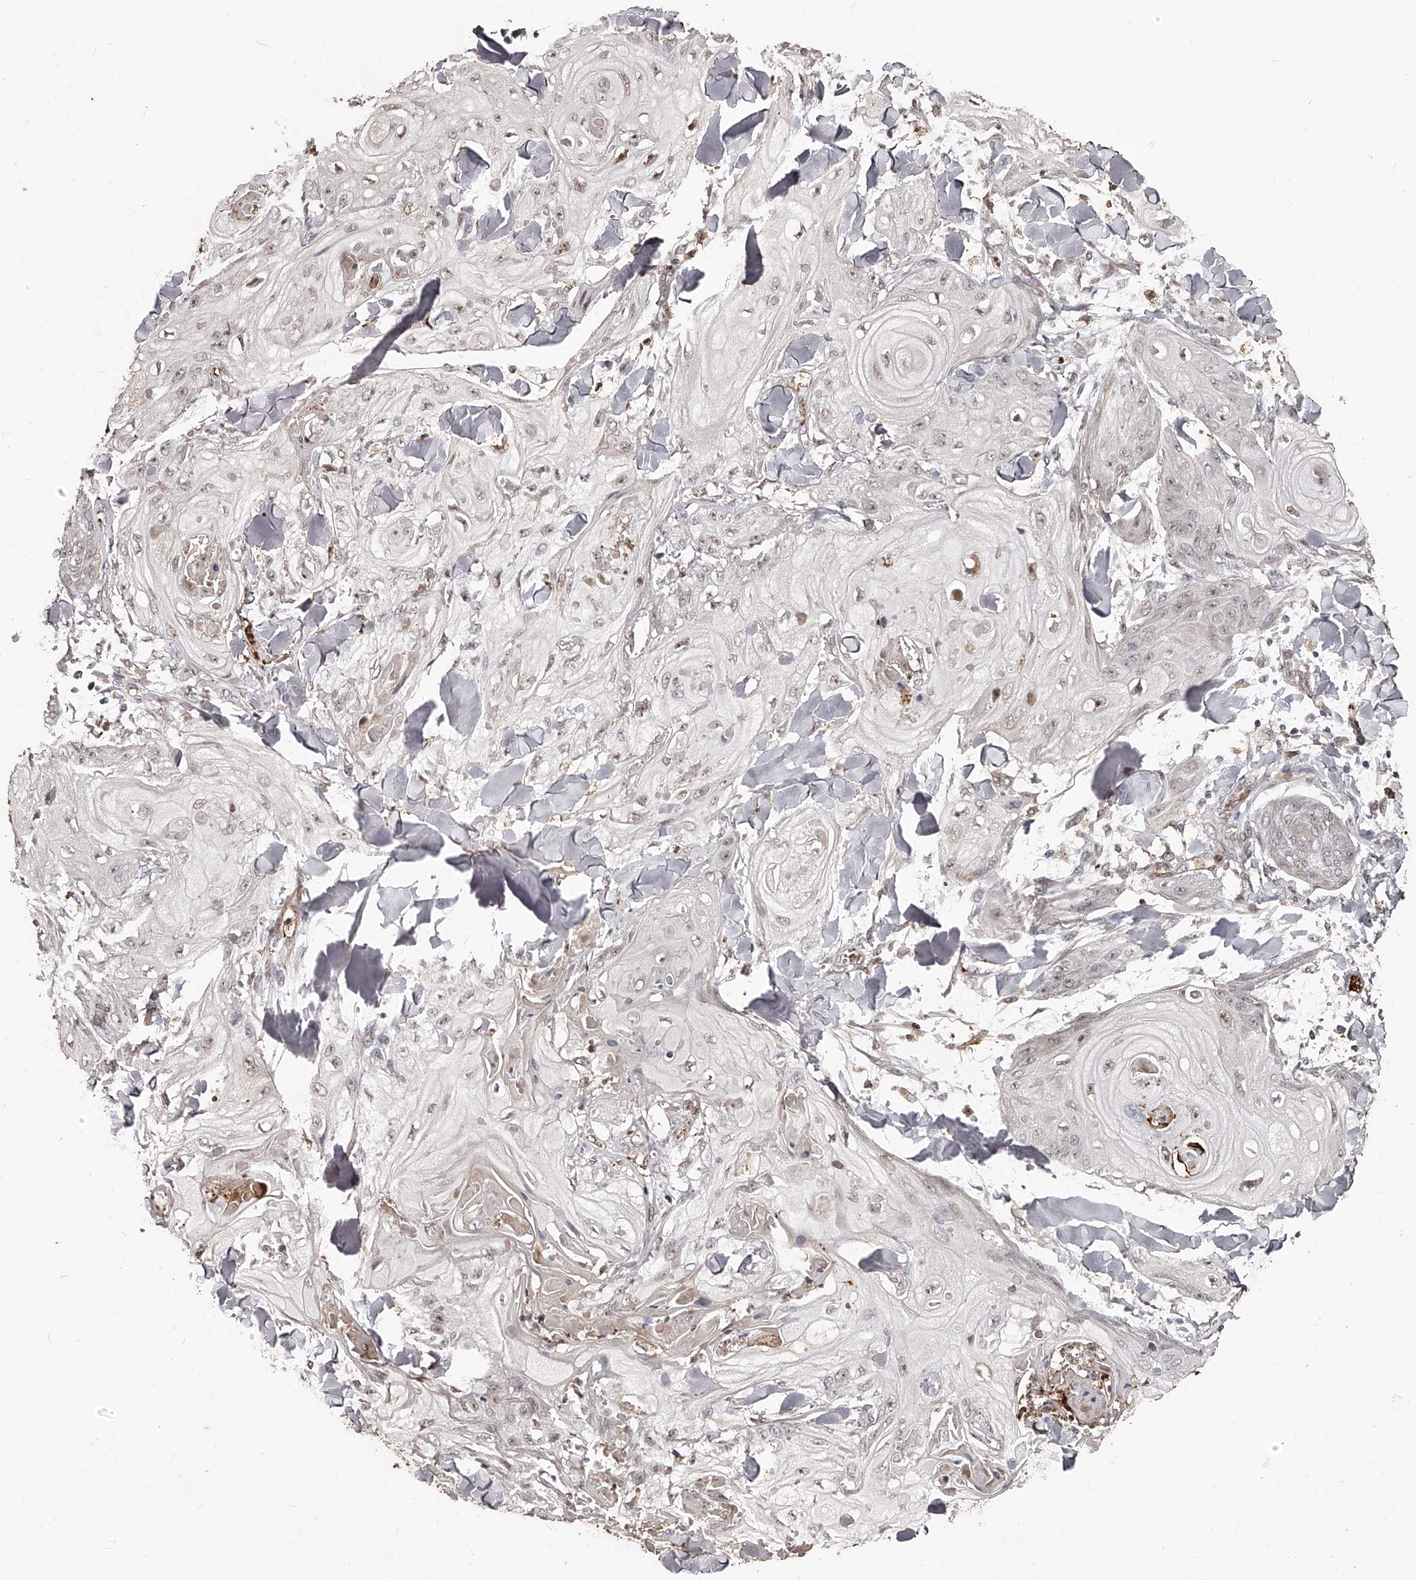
{"staining": {"intensity": "weak", "quantity": "<25%", "location": "nuclear"}, "tissue": "skin cancer", "cell_type": "Tumor cells", "image_type": "cancer", "snomed": [{"axis": "morphology", "description": "Squamous cell carcinoma, NOS"}, {"axis": "topography", "description": "Skin"}], "caption": "IHC image of human skin cancer stained for a protein (brown), which displays no staining in tumor cells.", "gene": "URGCP", "patient": {"sex": "male", "age": 74}}